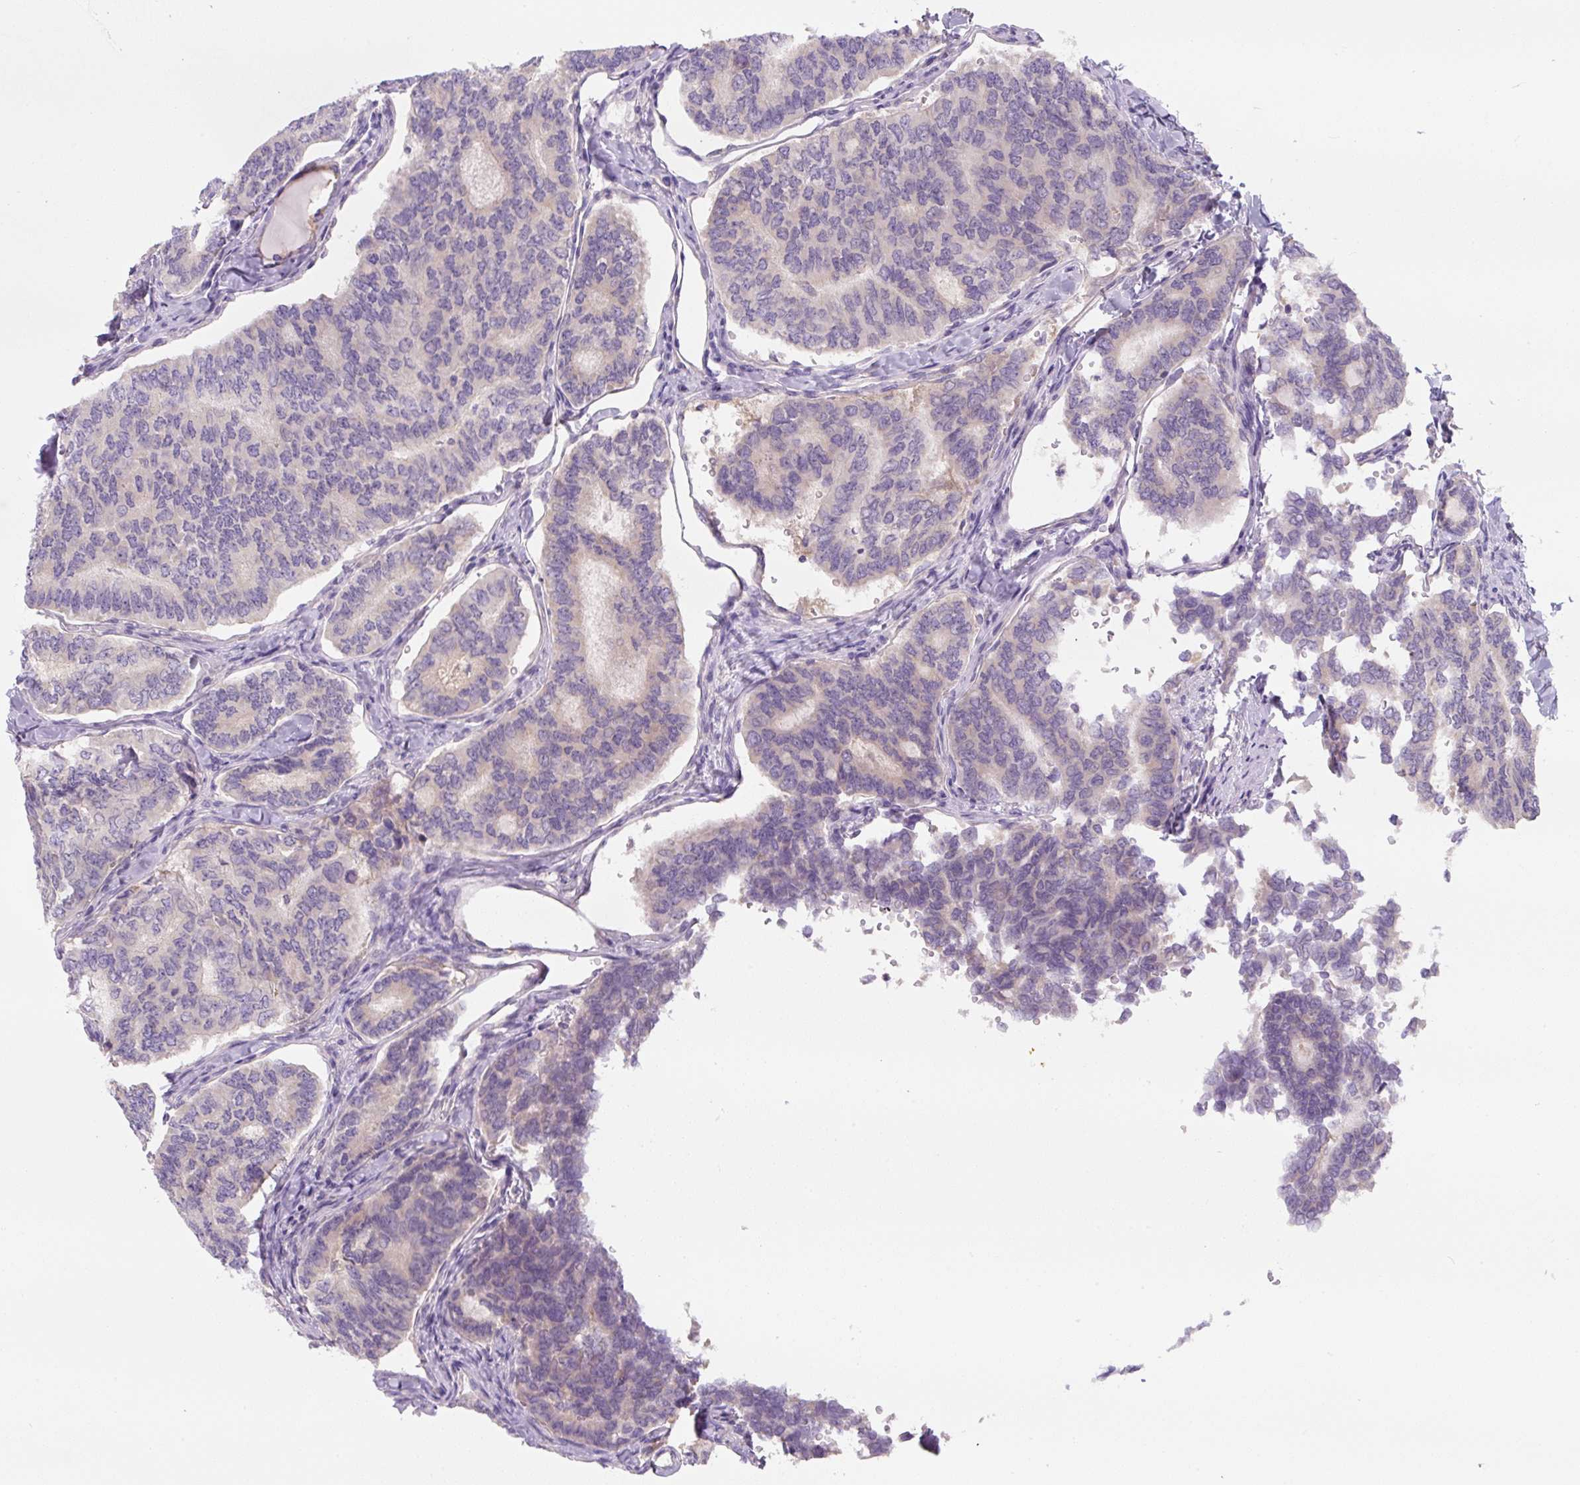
{"staining": {"intensity": "negative", "quantity": "none", "location": "none"}, "tissue": "thyroid cancer", "cell_type": "Tumor cells", "image_type": "cancer", "snomed": [{"axis": "morphology", "description": "Papillary adenocarcinoma, NOS"}, {"axis": "topography", "description": "Thyroid gland"}], "caption": "Immunohistochemical staining of thyroid cancer (papillary adenocarcinoma) shows no significant positivity in tumor cells.", "gene": "FZD5", "patient": {"sex": "female", "age": 35}}